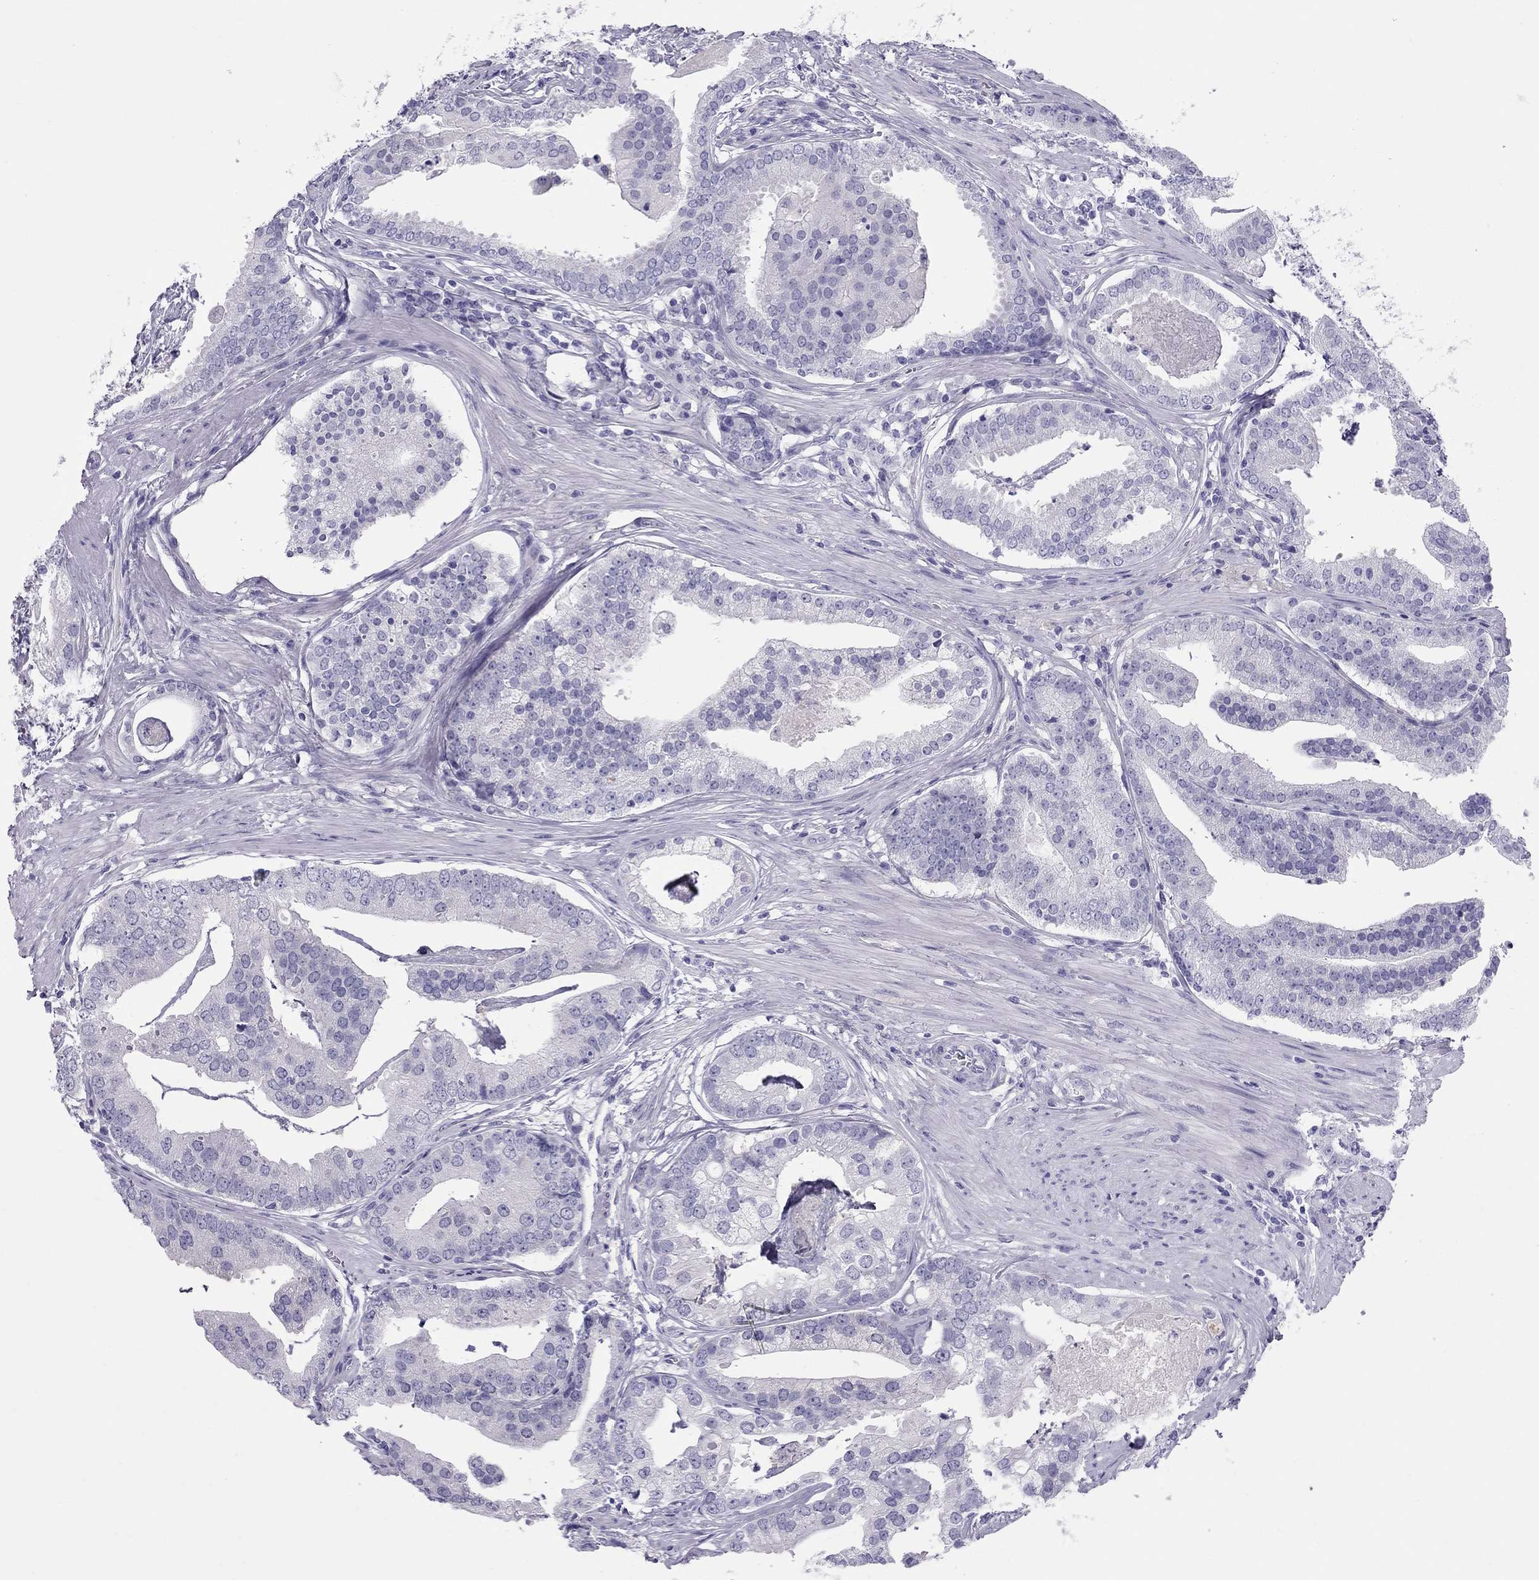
{"staining": {"intensity": "negative", "quantity": "none", "location": "none"}, "tissue": "prostate cancer", "cell_type": "Tumor cells", "image_type": "cancer", "snomed": [{"axis": "morphology", "description": "Adenocarcinoma, NOS"}, {"axis": "topography", "description": "Prostate and seminal vesicle, NOS"}, {"axis": "topography", "description": "Prostate"}], "caption": "There is no significant expression in tumor cells of adenocarcinoma (prostate).", "gene": "PSMB11", "patient": {"sex": "male", "age": 44}}